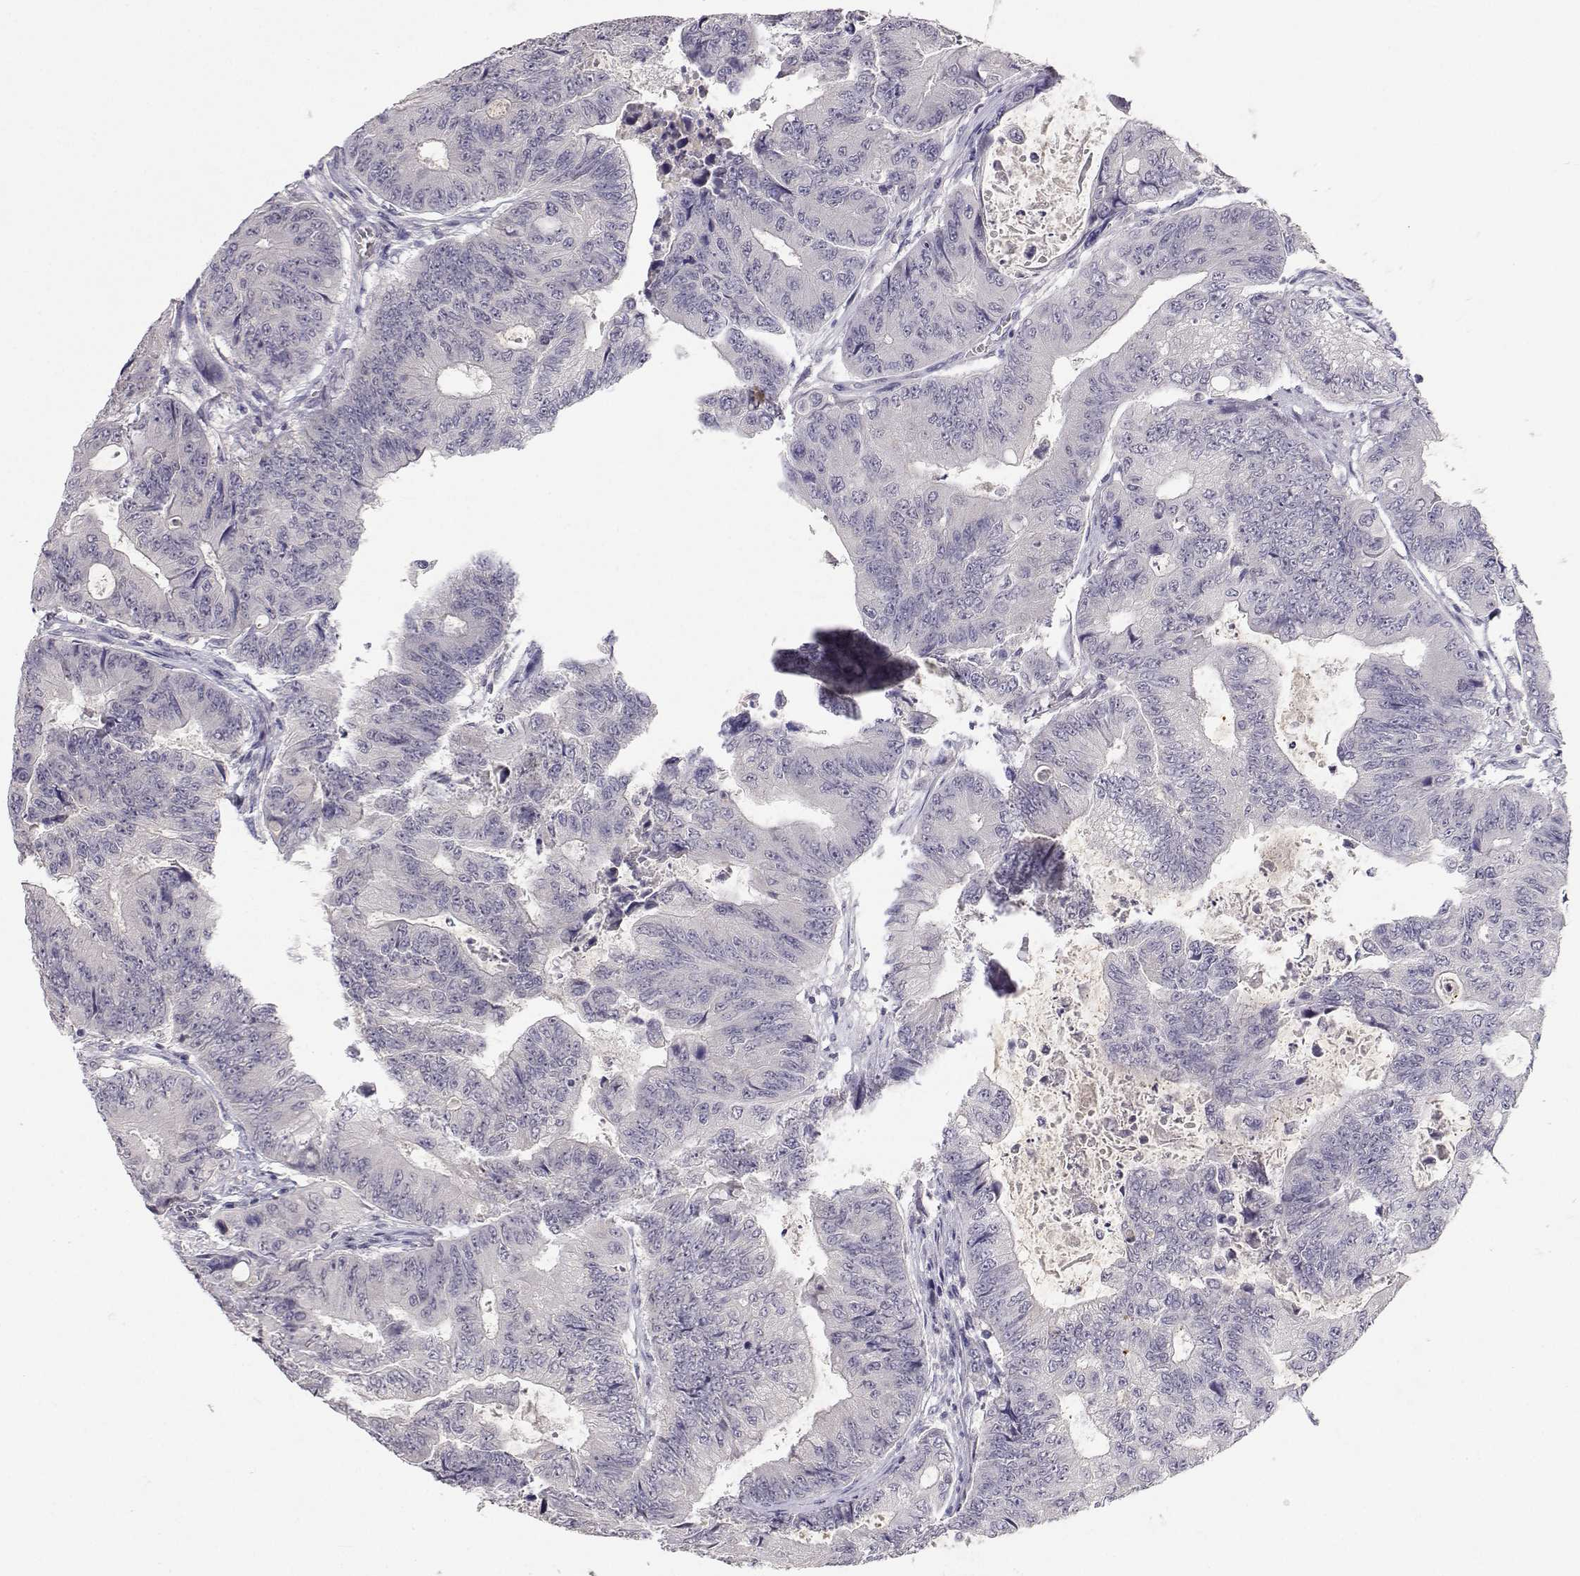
{"staining": {"intensity": "negative", "quantity": "none", "location": "none"}, "tissue": "colorectal cancer", "cell_type": "Tumor cells", "image_type": "cancer", "snomed": [{"axis": "morphology", "description": "Adenocarcinoma, NOS"}, {"axis": "topography", "description": "Colon"}], "caption": "Adenocarcinoma (colorectal) stained for a protein using immunohistochemistry exhibits no staining tumor cells.", "gene": "SLC6A3", "patient": {"sex": "female", "age": 48}}